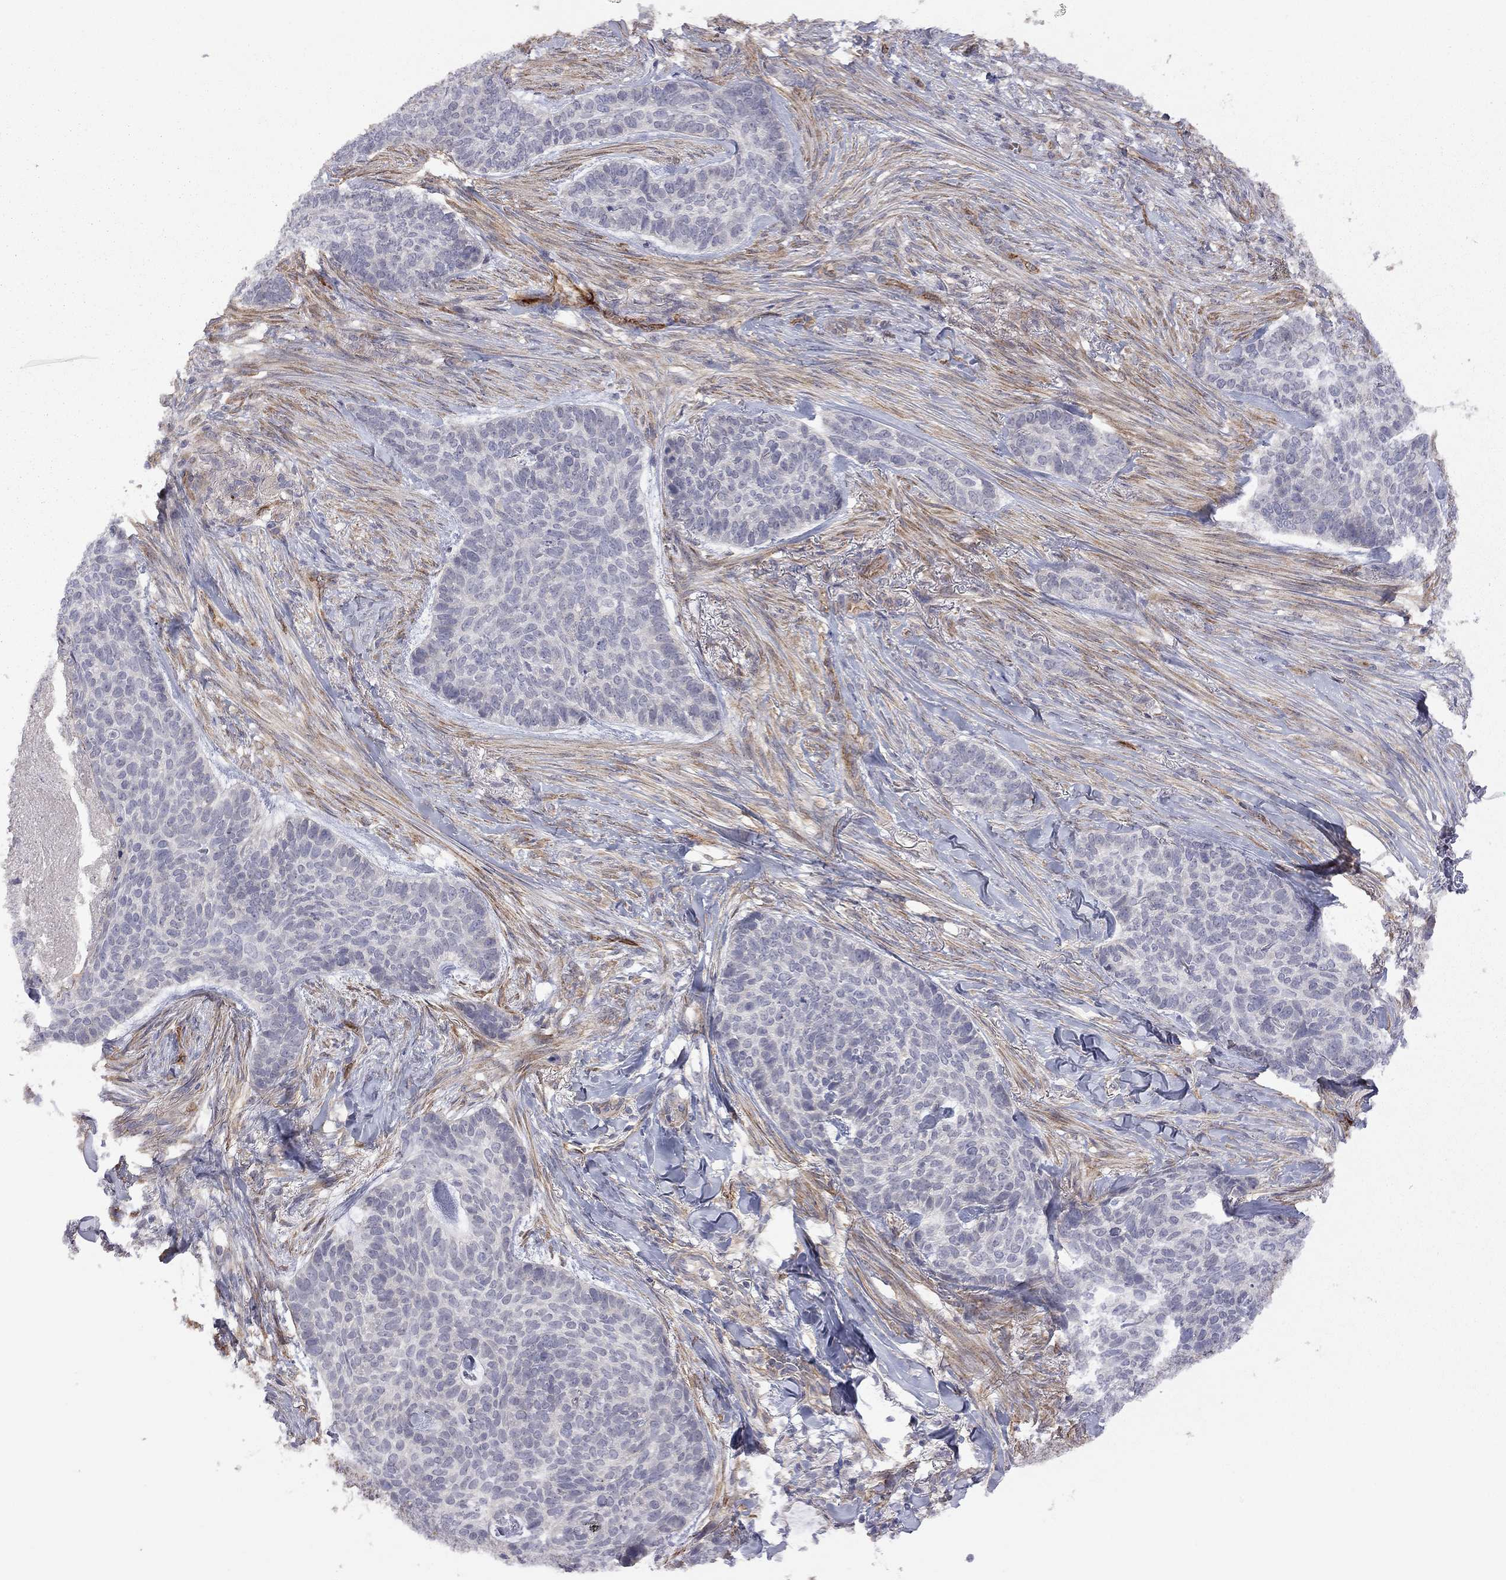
{"staining": {"intensity": "negative", "quantity": "none", "location": "none"}, "tissue": "skin cancer", "cell_type": "Tumor cells", "image_type": "cancer", "snomed": [{"axis": "morphology", "description": "Basal cell carcinoma"}, {"axis": "topography", "description": "Skin"}], "caption": "The photomicrograph exhibits no staining of tumor cells in skin cancer.", "gene": "EXOC3L2", "patient": {"sex": "female", "age": 69}}